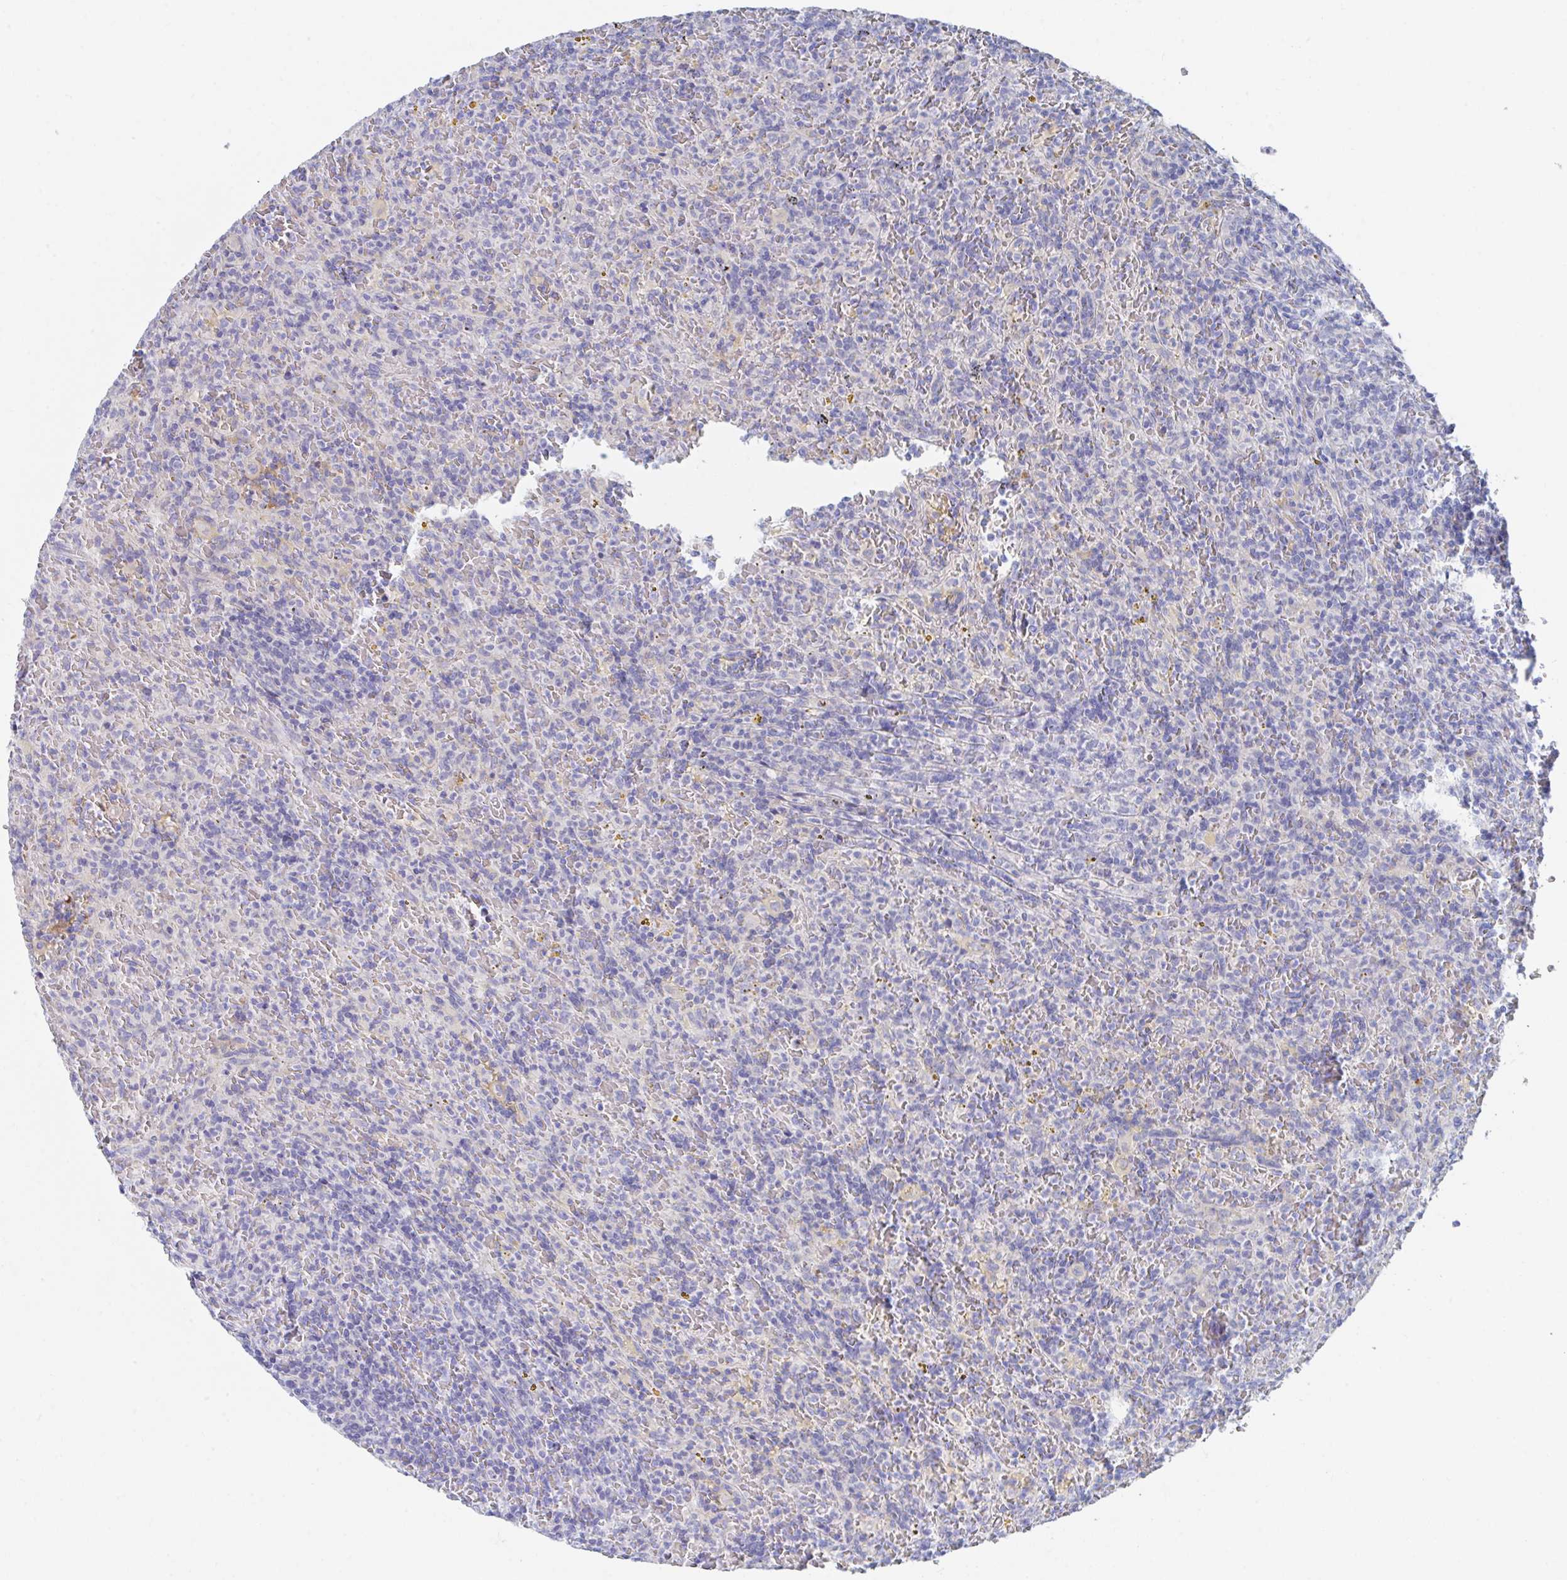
{"staining": {"intensity": "negative", "quantity": "none", "location": "none"}, "tissue": "lymphoma", "cell_type": "Tumor cells", "image_type": "cancer", "snomed": [{"axis": "morphology", "description": "Malignant lymphoma, non-Hodgkin's type, Low grade"}, {"axis": "topography", "description": "Spleen"}], "caption": "Tumor cells are negative for protein expression in human lymphoma.", "gene": "TNFAIP6", "patient": {"sex": "female", "age": 70}}